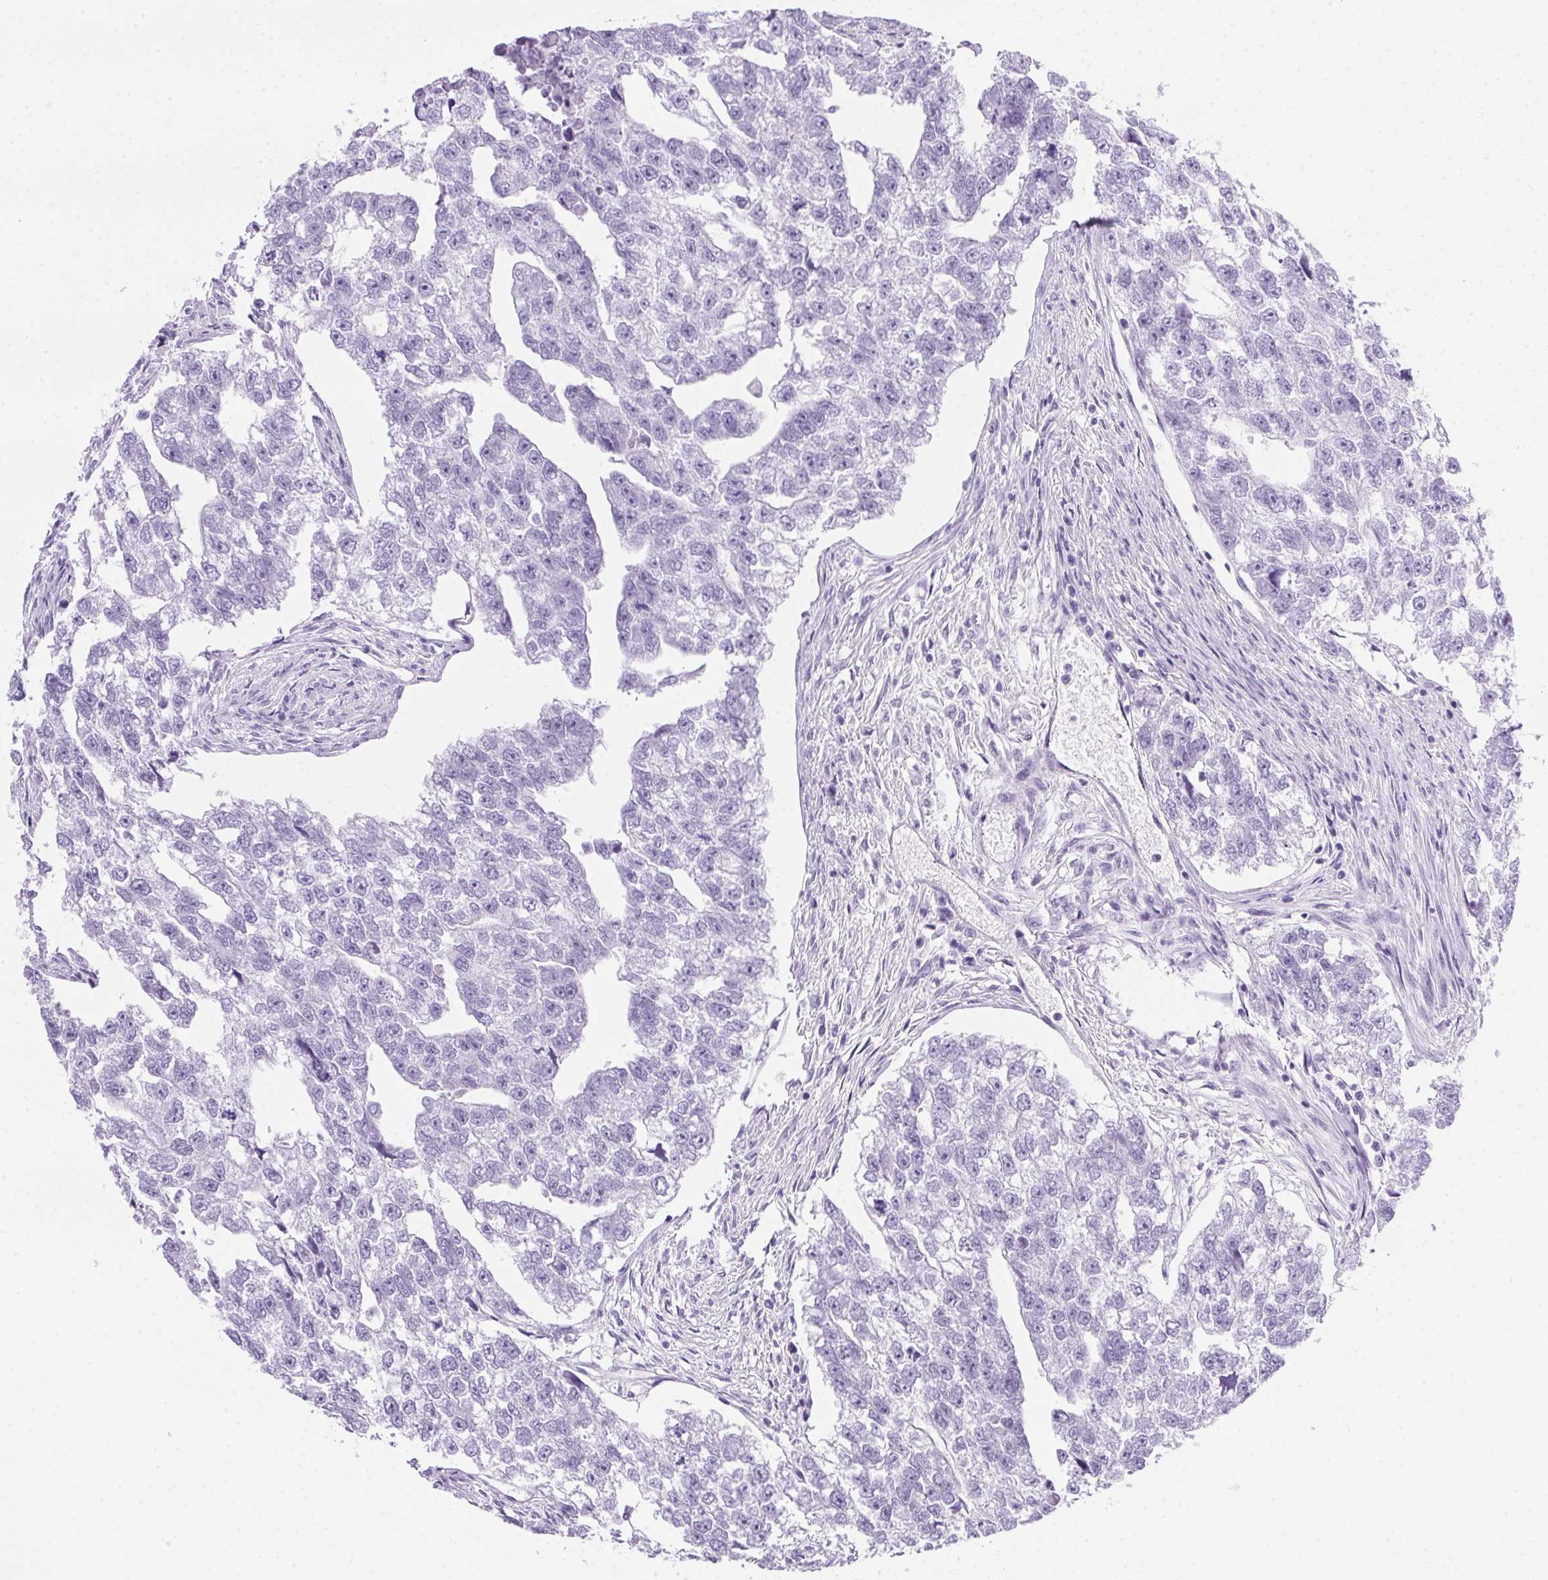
{"staining": {"intensity": "negative", "quantity": "none", "location": "none"}, "tissue": "testis cancer", "cell_type": "Tumor cells", "image_type": "cancer", "snomed": [{"axis": "morphology", "description": "Carcinoma, Embryonal, NOS"}, {"axis": "morphology", "description": "Teratoma, malignant, NOS"}, {"axis": "topography", "description": "Testis"}], "caption": "IHC of testis cancer demonstrates no staining in tumor cells.", "gene": "SPACA5B", "patient": {"sex": "male", "age": 44}}